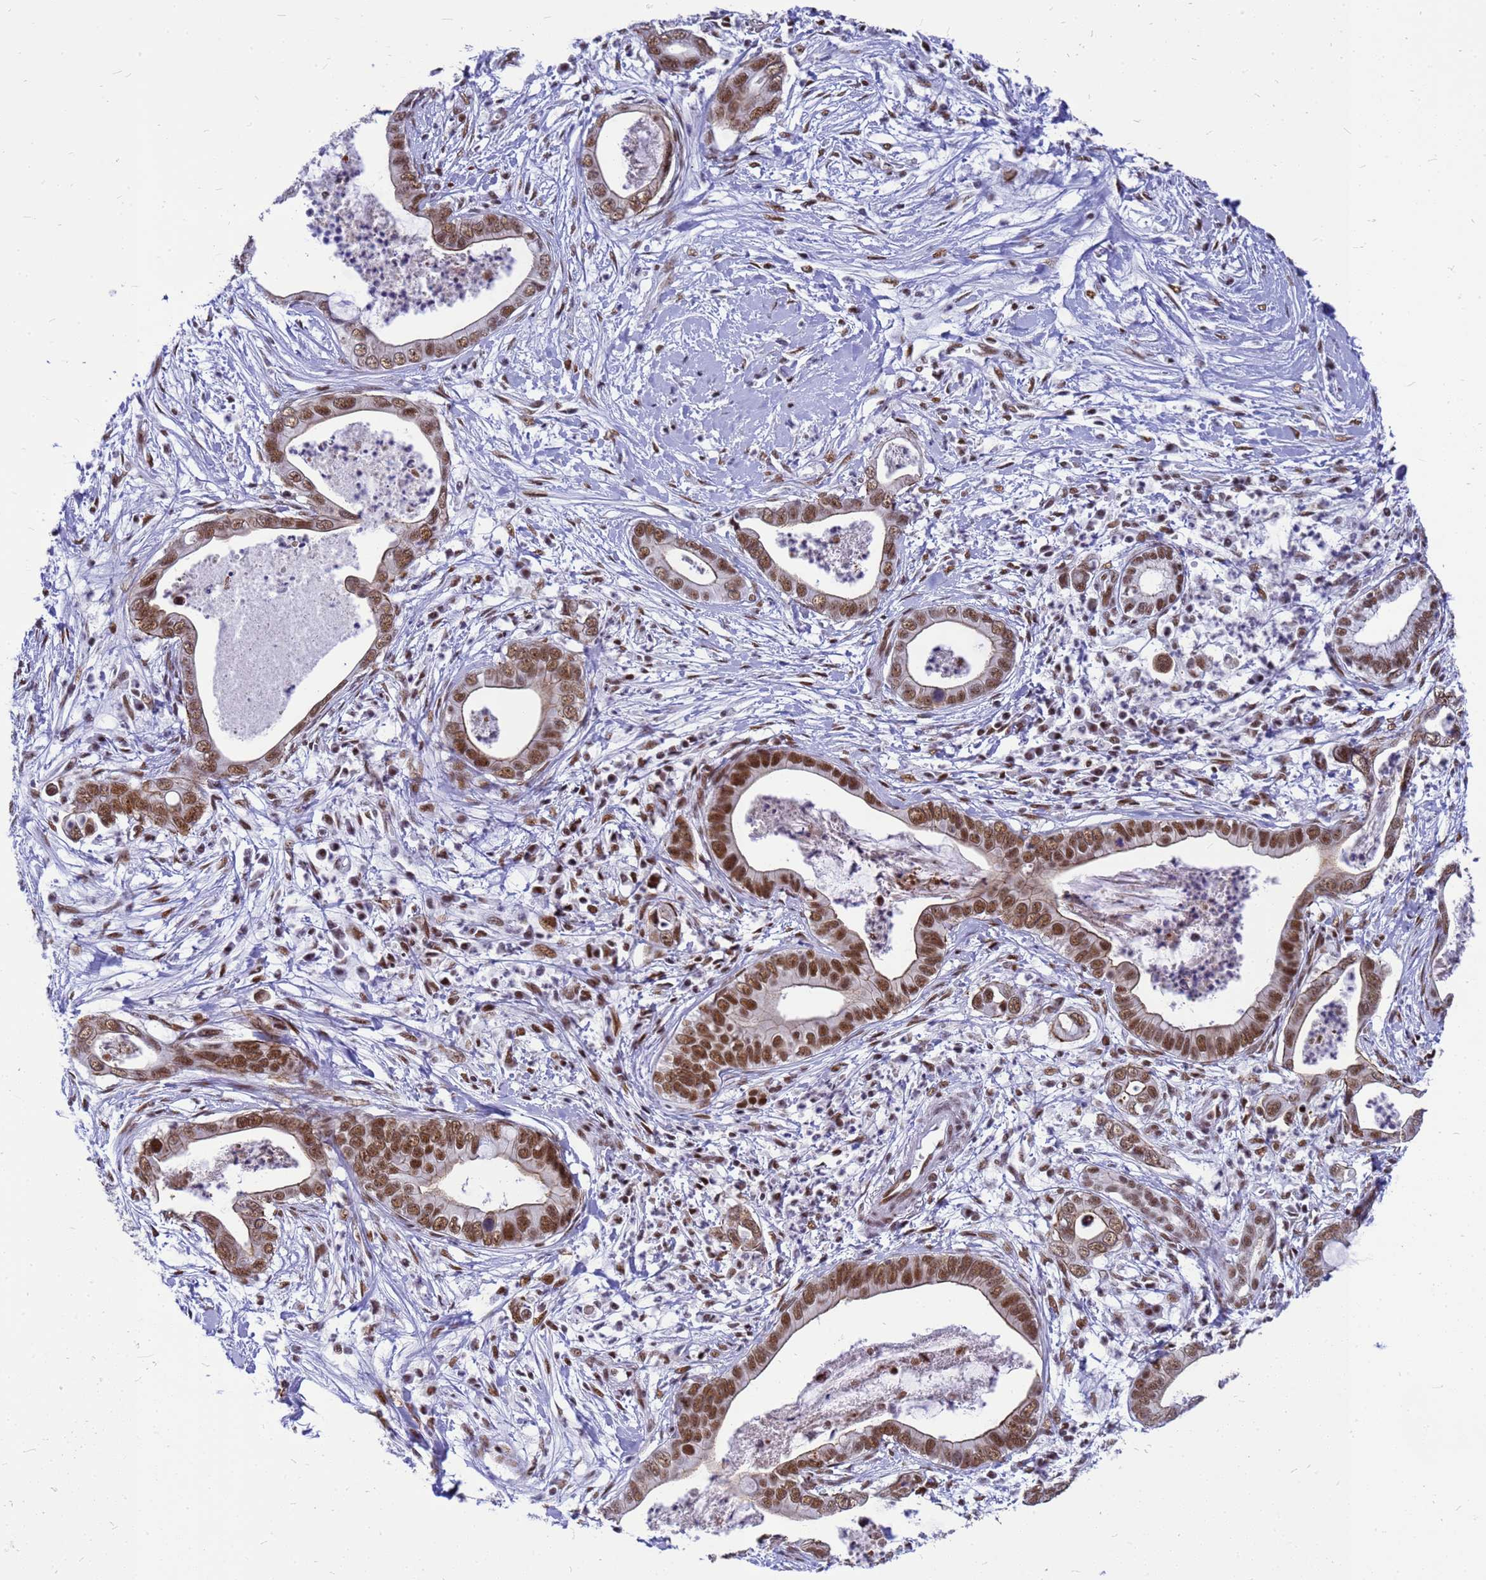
{"staining": {"intensity": "moderate", "quantity": ">75%", "location": "nuclear"}, "tissue": "pancreatic cancer", "cell_type": "Tumor cells", "image_type": "cancer", "snomed": [{"axis": "morphology", "description": "Adenocarcinoma, NOS"}, {"axis": "topography", "description": "Pancreas"}], "caption": "There is medium levels of moderate nuclear staining in tumor cells of pancreatic cancer (adenocarcinoma), as demonstrated by immunohistochemical staining (brown color).", "gene": "SART3", "patient": {"sex": "male", "age": 75}}